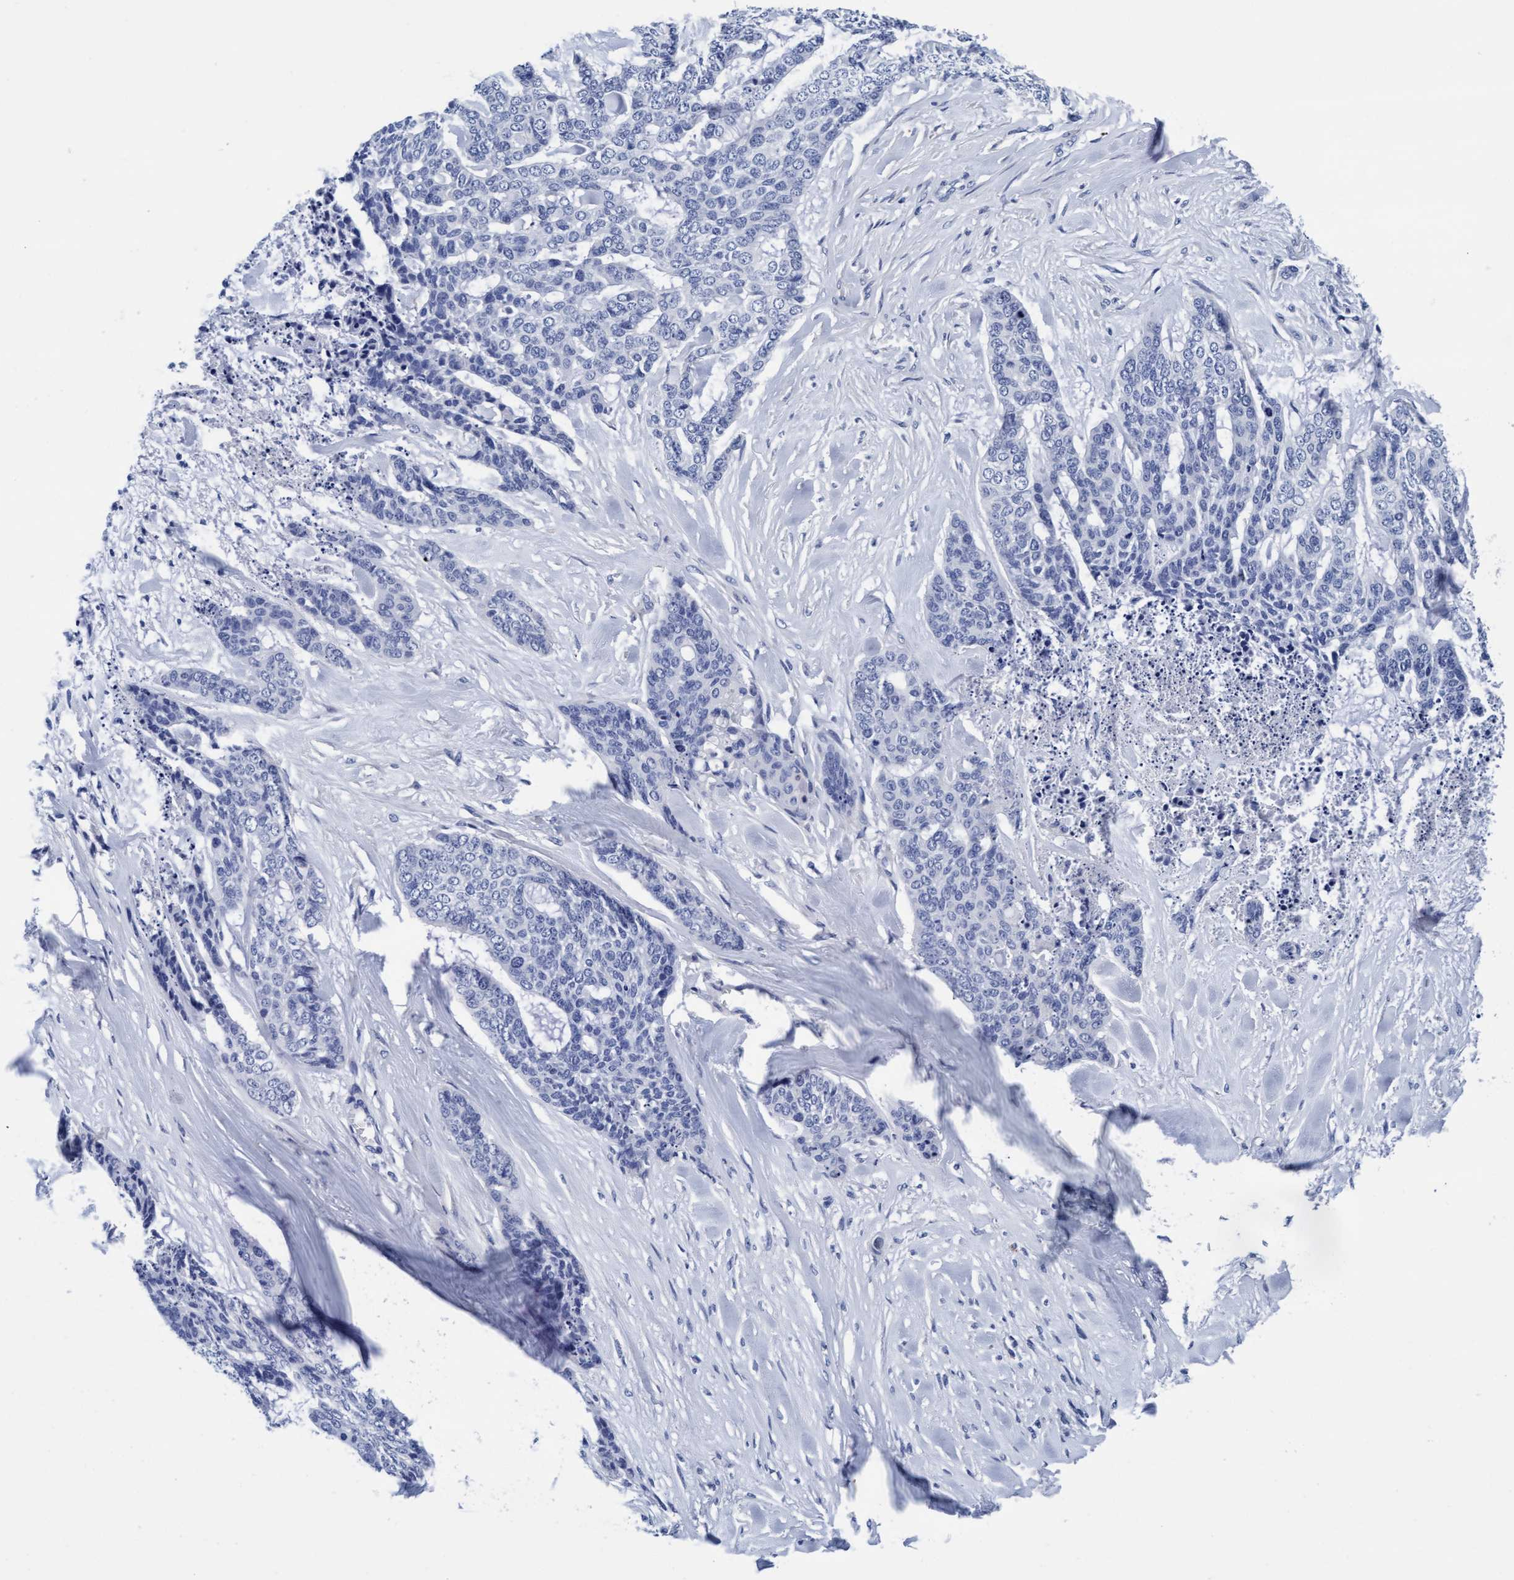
{"staining": {"intensity": "negative", "quantity": "none", "location": "none"}, "tissue": "skin cancer", "cell_type": "Tumor cells", "image_type": "cancer", "snomed": [{"axis": "morphology", "description": "Basal cell carcinoma"}, {"axis": "topography", "description": "Skin"}], "caption": "The image reveals no significant positivity in tumor cells of basal cell carcinoma (skin).", "gene": "ARSG", "patient": {"sex": "female", "age": 64}}